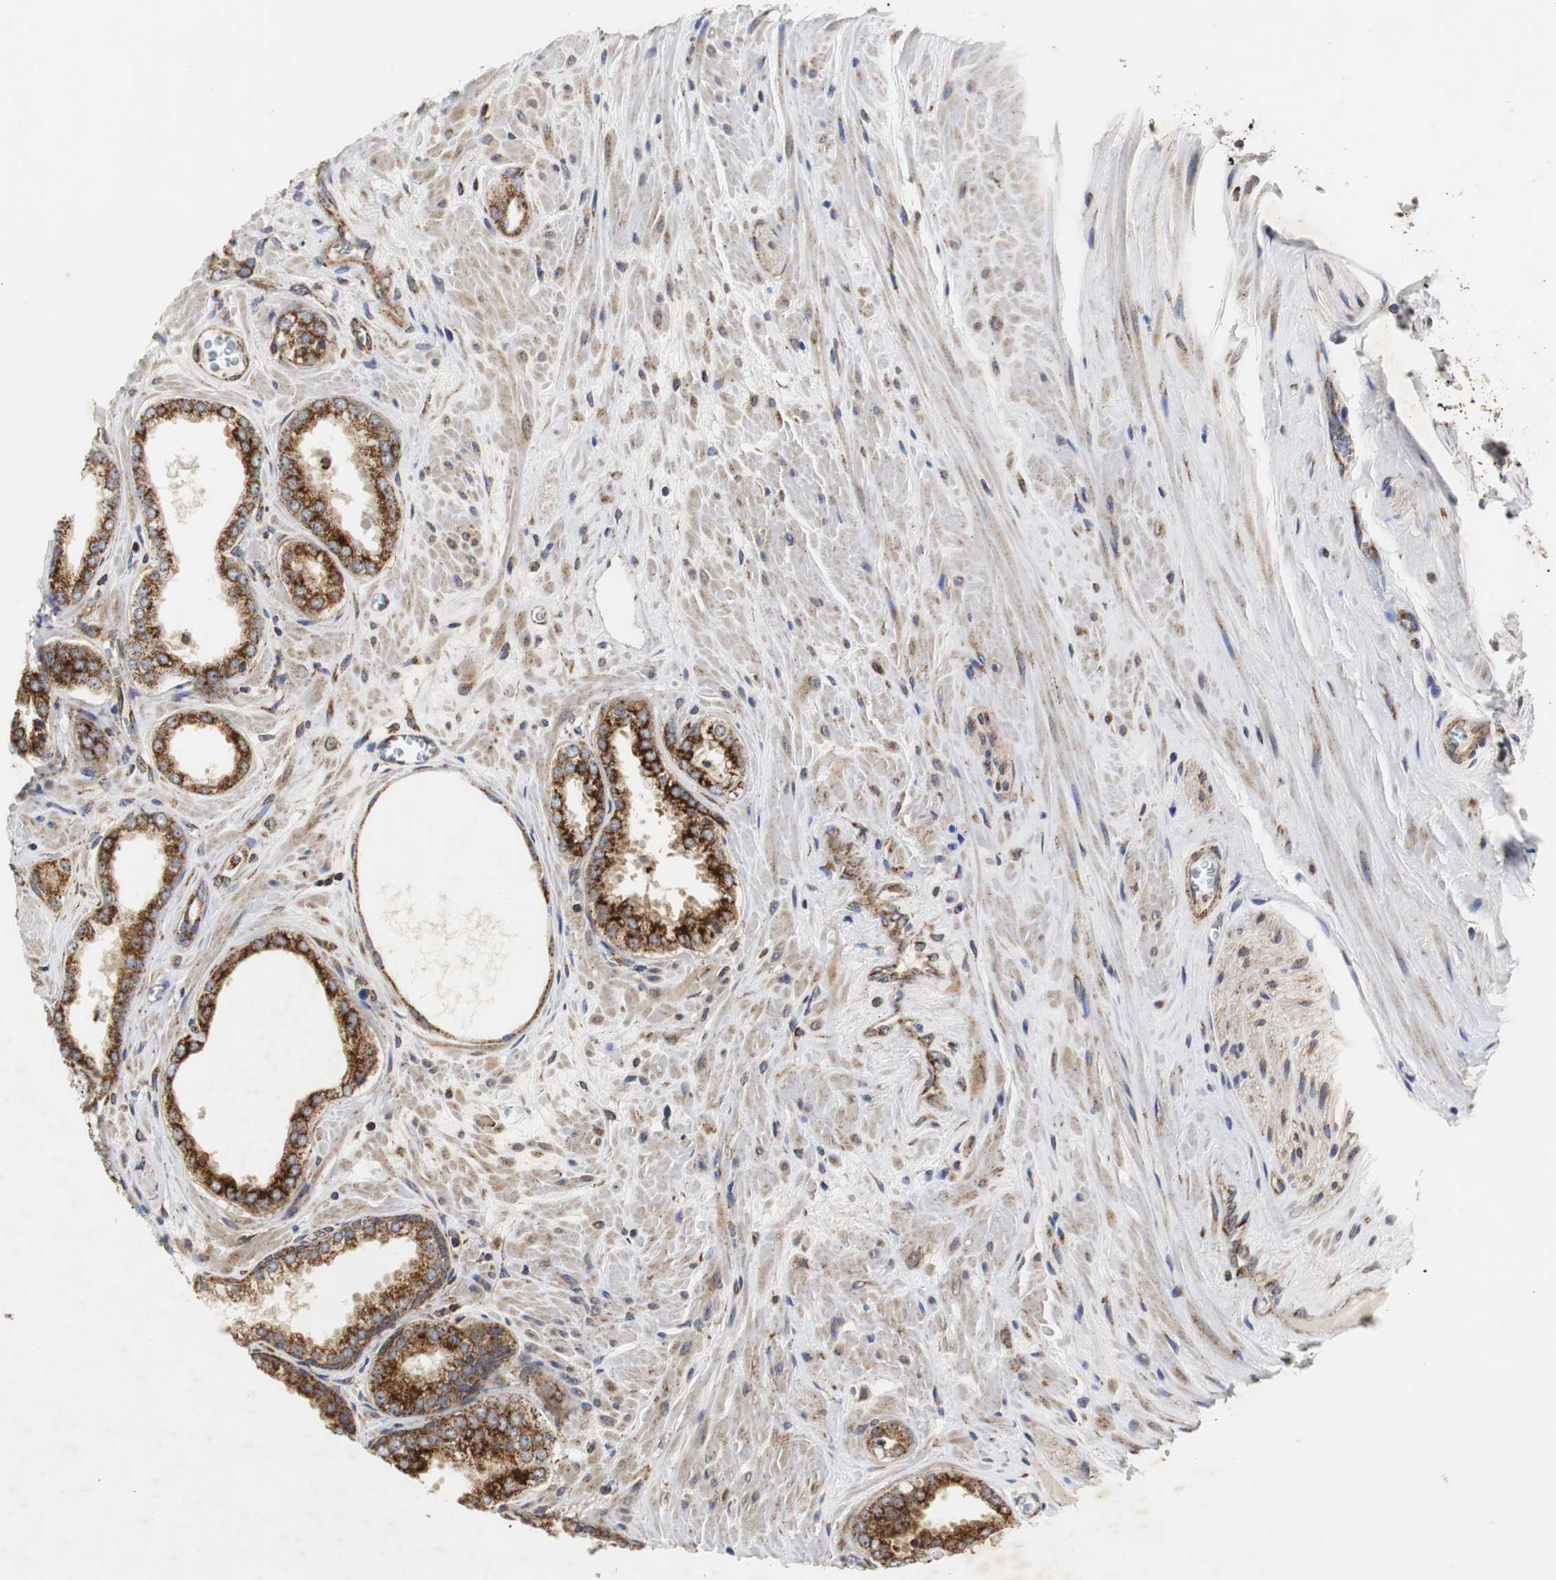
{"staining": {"intensity": "strong", "quantity": ">75%", "location": "cytoplasmic/membranous"}, "tissue": "prostate cancer", "cell_type": "Tumor cells", "image_type": "cancer", "snomed": [{"axis": "morphology", "description": "Adenocarcinoma, Low grade"}, {"axis": "topography", "description": "Prostate"}], "caption": "Immunohistochemistry micrograph of neoplastic tissue: human prostate cancer (adenocarcinoma (low-grade)) stained using immunohistochemistry (IHC) shows high levels of strong protein expression localized specifically in the cytoplasmic/membranous of tumor cells, appearing as a cytoplasmic/membranous brown color.", "gene": "HSD17B10", "patient": {"sex": "male", "age": 60}}